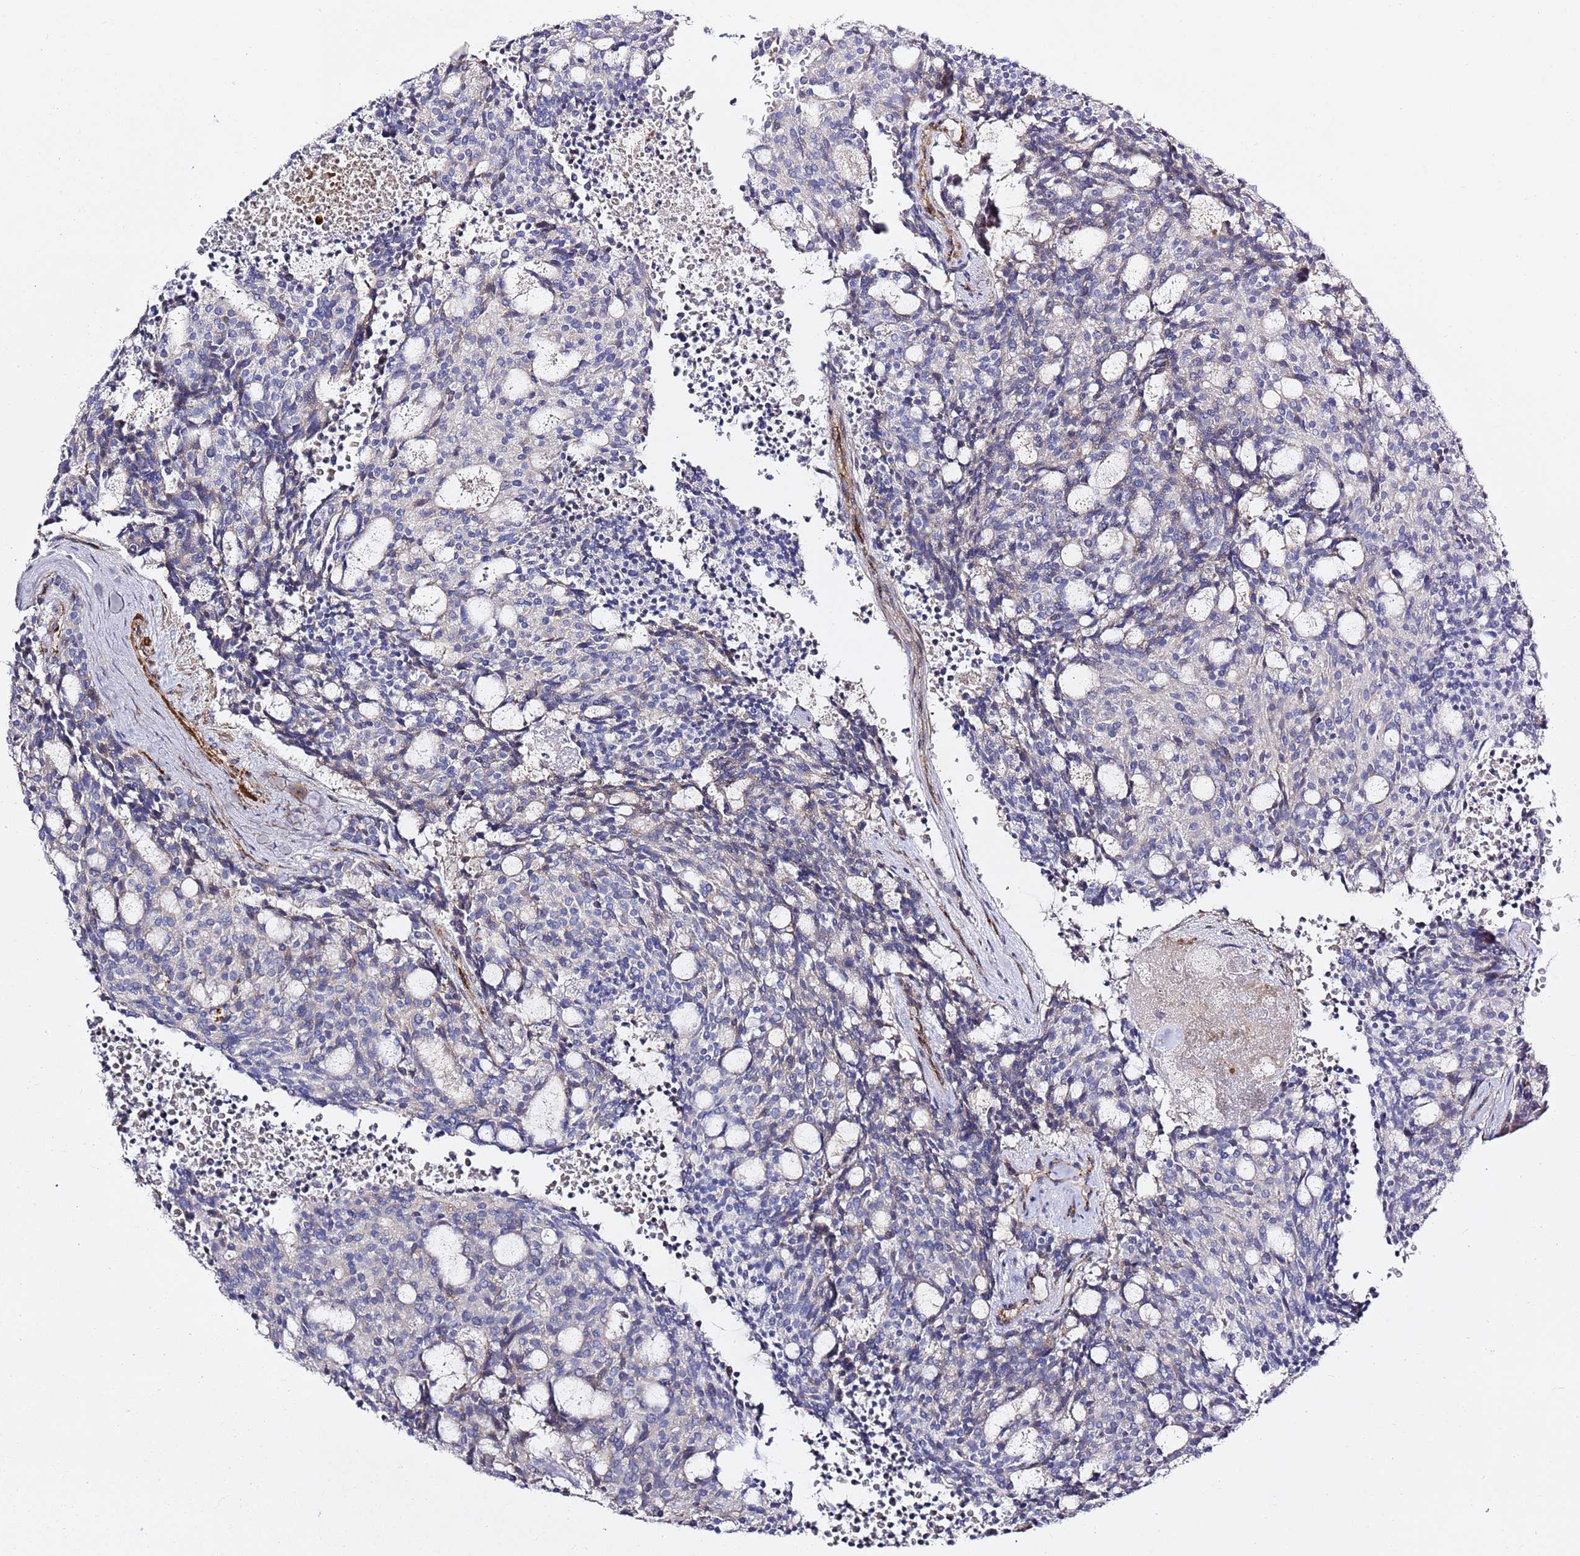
{"staining": {"intensity": "negative", "quantity": "none", "location": "none"}, "tissue": "carcinoid", "cell_type": "Tumor cells", "image_type": "cancer", "snomed": [{"axis": "morphology", "description": "Carcinoid, malignant, NOS"}, {"axis": "topography", "description": "Pancreas"}], "caption": "IHC of carcinoid (malignant) shows no staining in tumor cells.", "gene": "EPS8L1", "patient": {"sex": "female", "age": 54}}